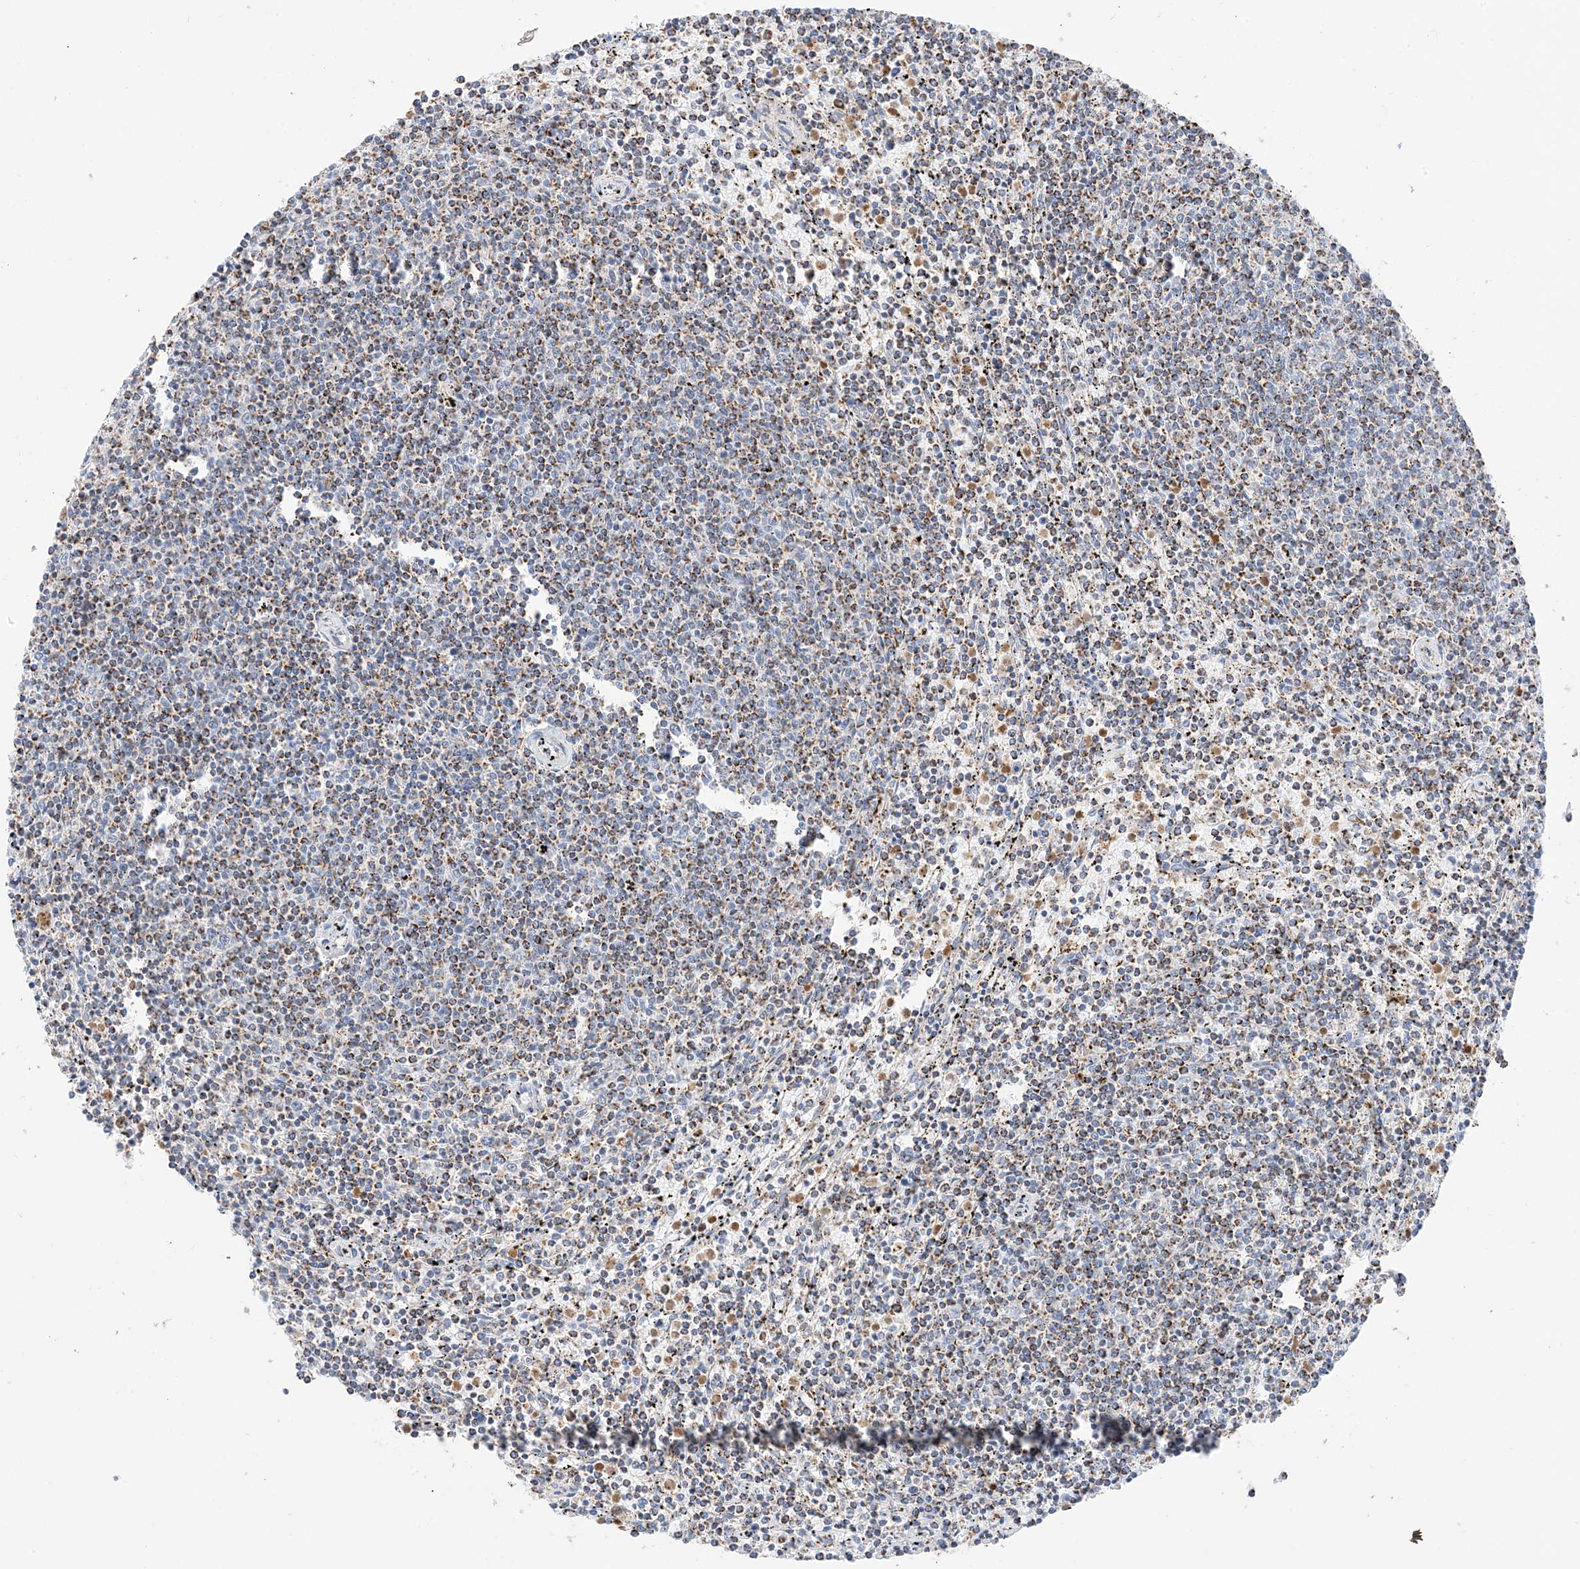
{"staining": {"intensity": "moderate", "quantity": "25%-75%", "location": "cytoplasmic/membranous"}, "tissue": "lymphoma", "cell_type": "Tumor cells", "image_type": "cancer", "snomed": [{"axis": "morphology", "description": "Malignant lymphoma, non-Hodgkin's type, Low grade"}, {"axis": "topography", "description": "Spleen"}], "caption": "This is an image of immunohistochemistry (IHC) staining of low-grade malignant lymphoma, non-Hodgkin's type, which shows moderate expression in the cytoplasmic/membranous of tumor cells.", "gene": "CAPN13", "patient": {"sex": "female", "age": 50}}